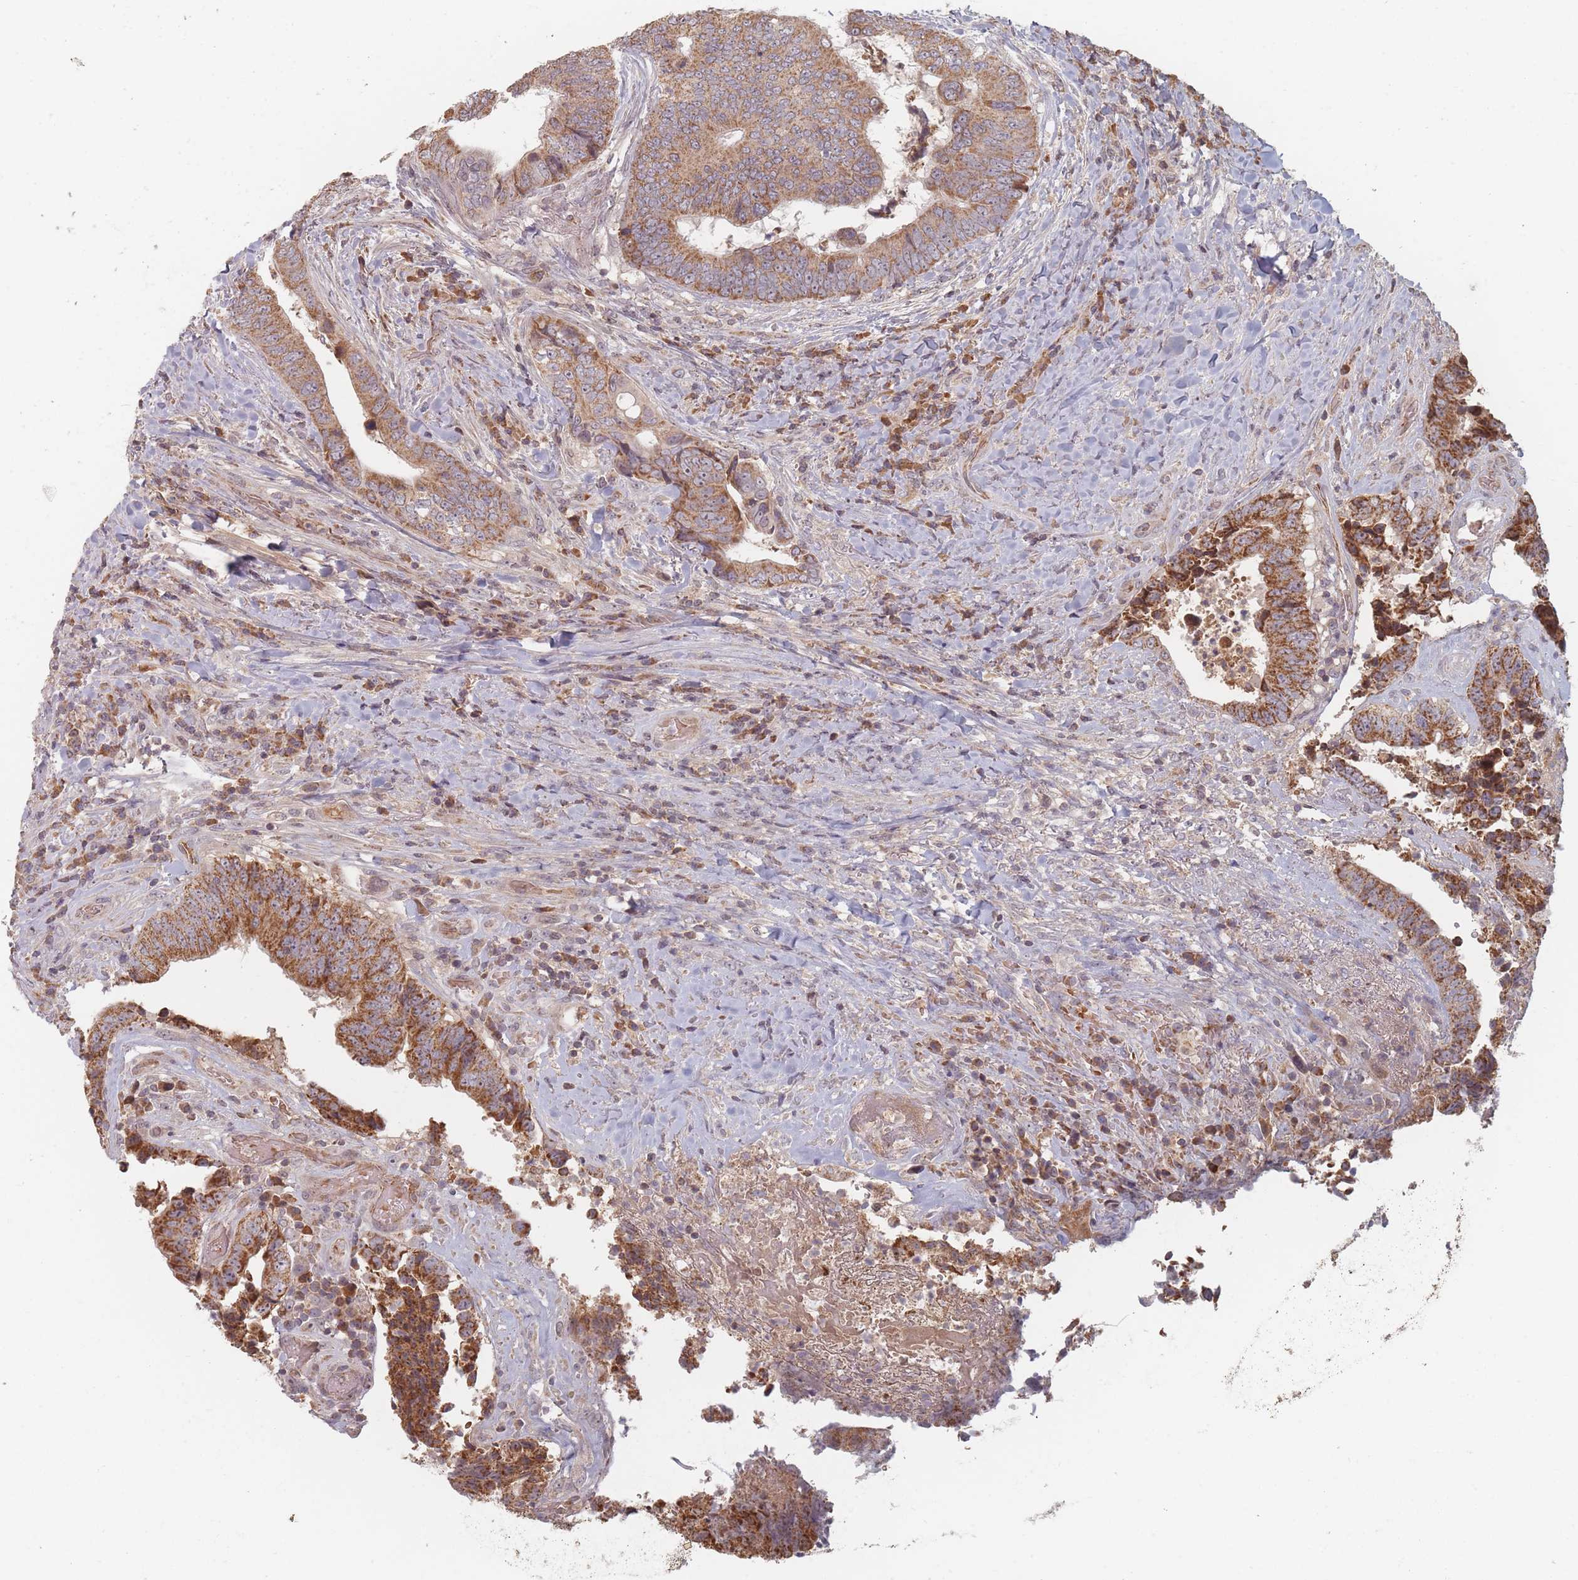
{"staining": {"intensity": "strong", "quantity": ">75%", "location": "cytoplasmic/membranous"}, "tissue": "colorectal cancer", "cell_type": "Tumor cells", "image_type": "cancer", "snomed": [{"axis": "morphology", "description": "Adenocarcinoma, NOS"}, {"axis": "topography", "description": "Rectum"}], "caption": "Strong cytoplasmic/membranous staining is present in approximately >75% of tumor cells in colorectal cancer. Nuclei are stained in blue.", "gene": "OR2M4", "patient": {"sex": "male", "age": 72}}